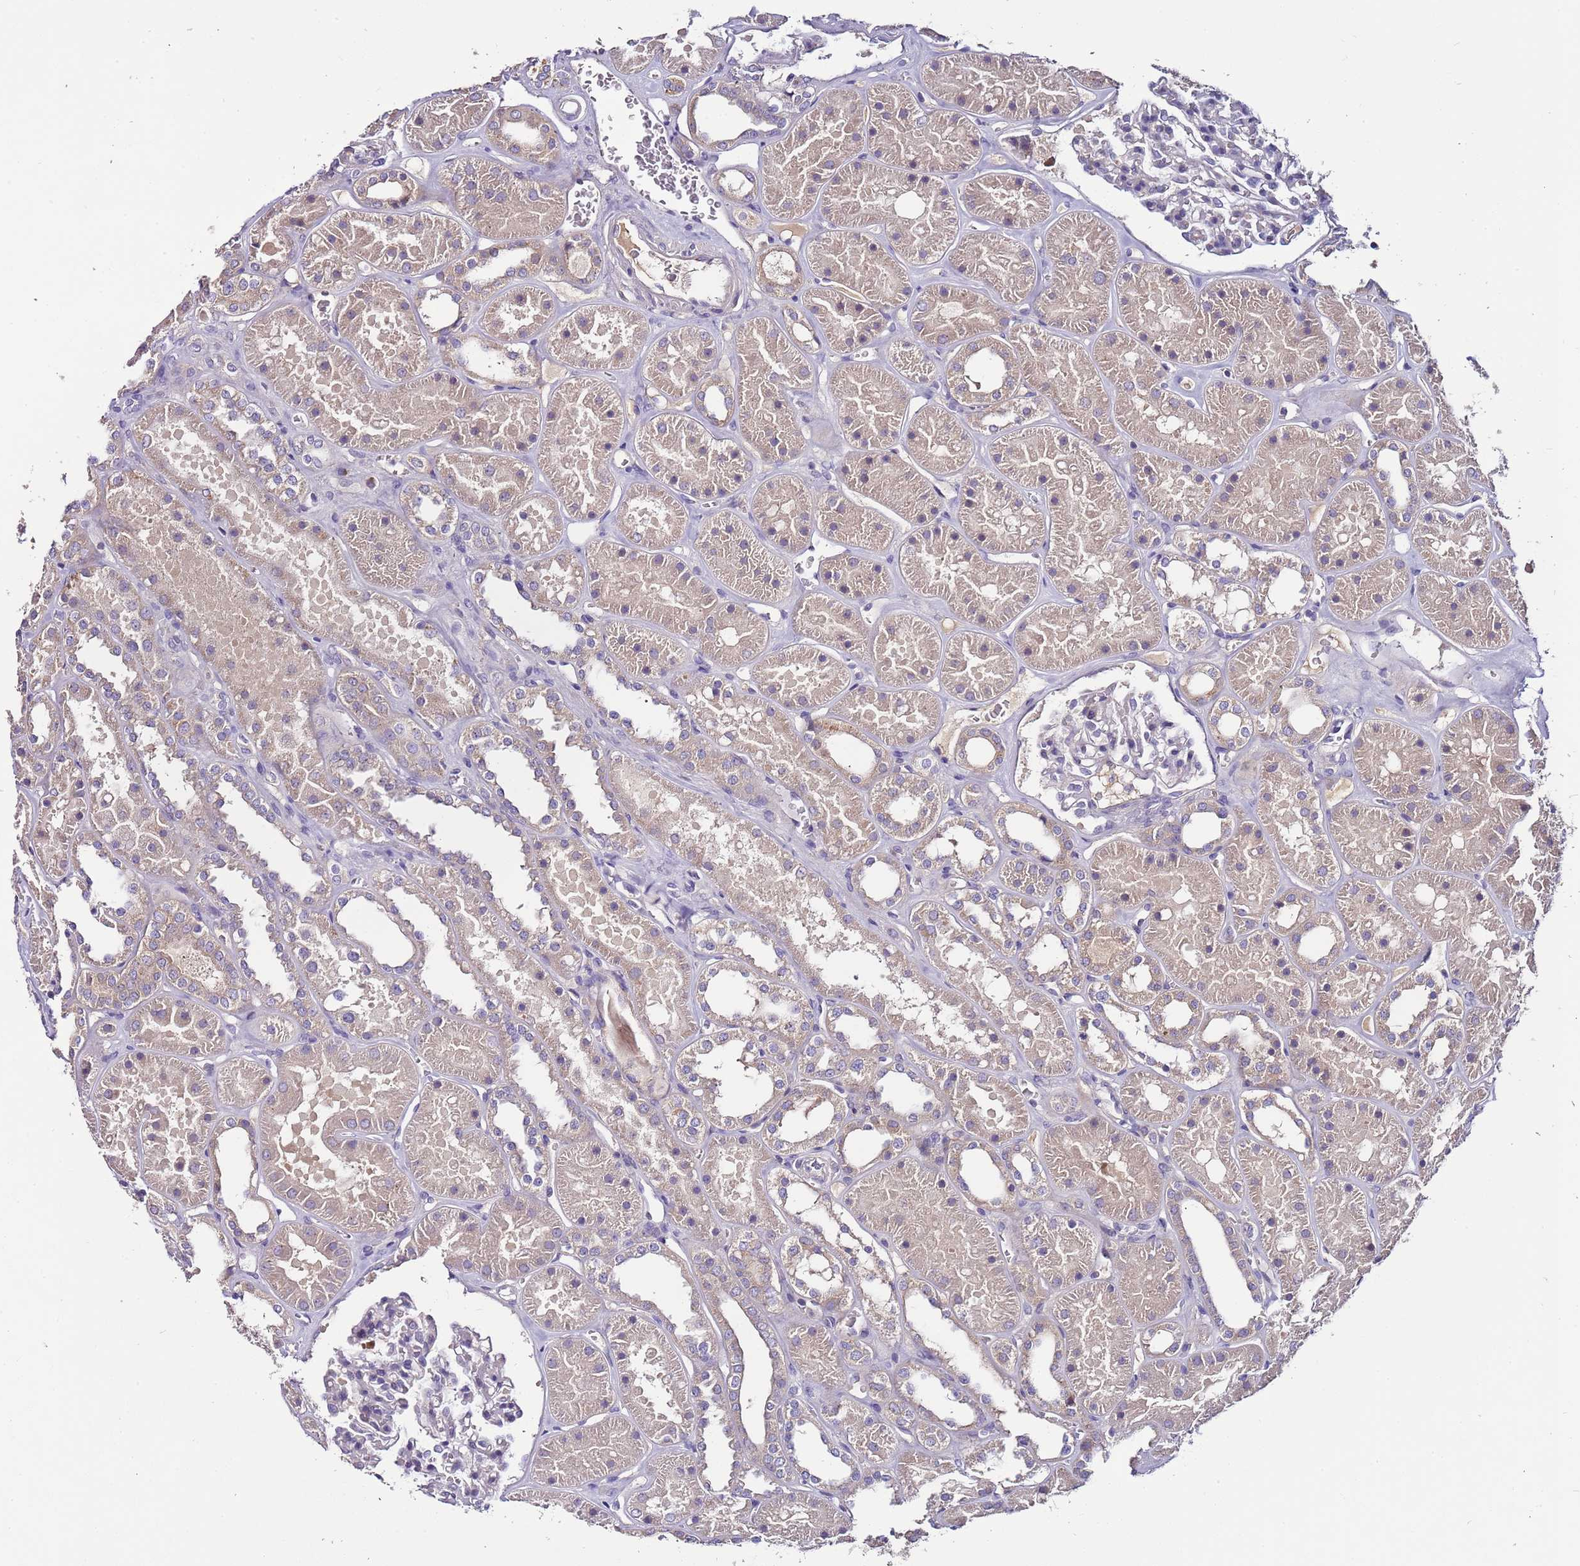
{"staining": {"intensity": "negative", "quantity": "none", "location": "none"}, "tissue": "kidney", "cell_type": "Cells in glomeruli", "image_type": "normal", "snomed": [{"axis": "morphology", "description": "Normal tissue, NOS"}, {"axis": "topography", "description": "Kidney"}], "caption": "This is an IHC photomicrograph of benign human kidney. There is no positivity in cells in glomeruli.", "gene": "FAM20A", "patient": {"sex": "female", "age": 41}}